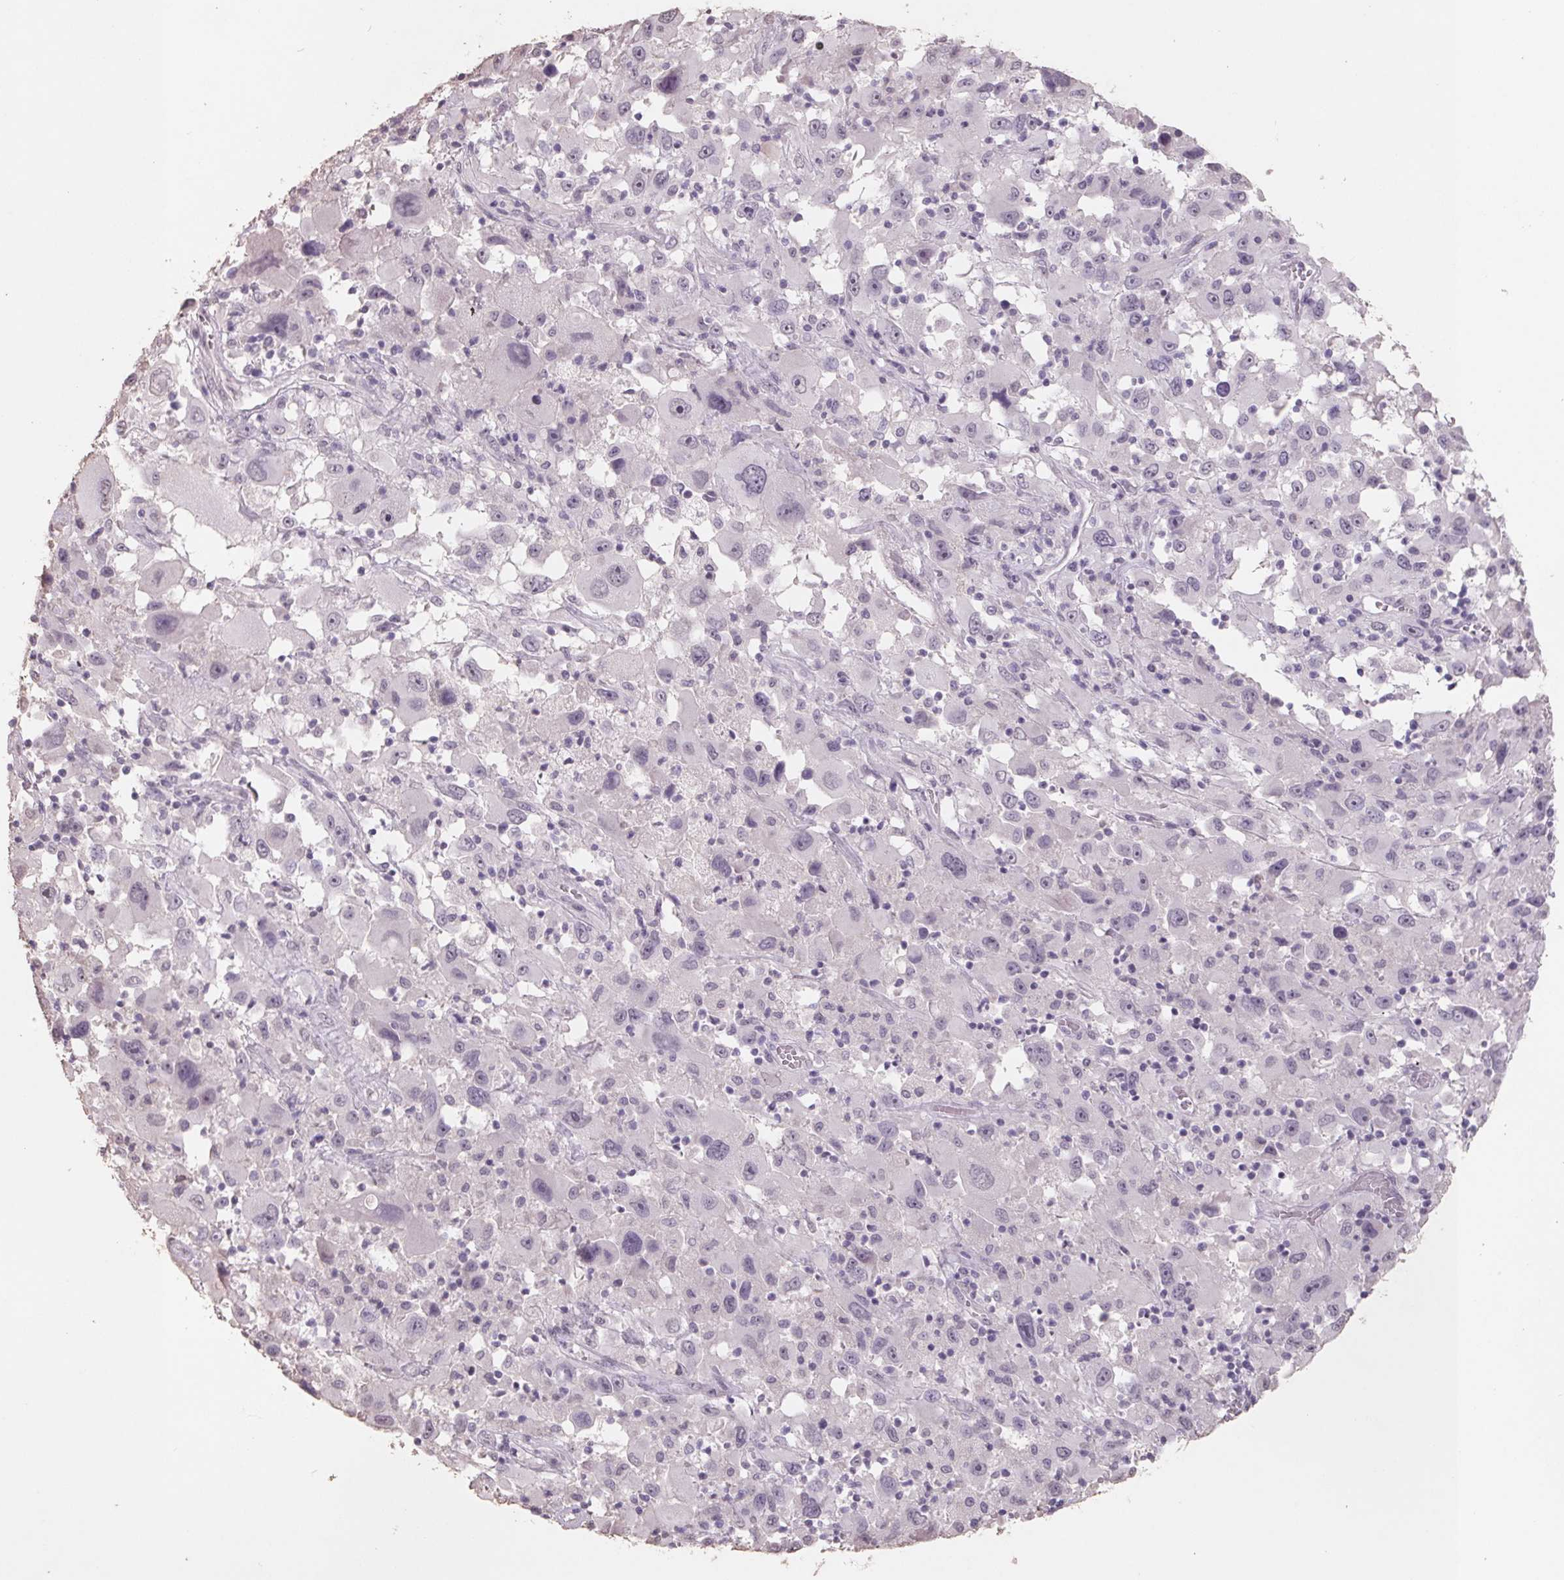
{"staining": {"intensity": "negative", "quantity": "none", "location": "none"}, "tissue": "melanoma", "cell_type": "Tumor cells", "image_type": "cancer", "snomed": [{"axis": "morphology", "description": "Malignant melanoma, Metastatic site"}, {"axis": "topography", "description": "Soft tissue"}], "caption": "Tumor cells are negative for brown protein staining in melanoma.", "gene": "FTCD", "patient": {"sex": "male", "age": 50}}